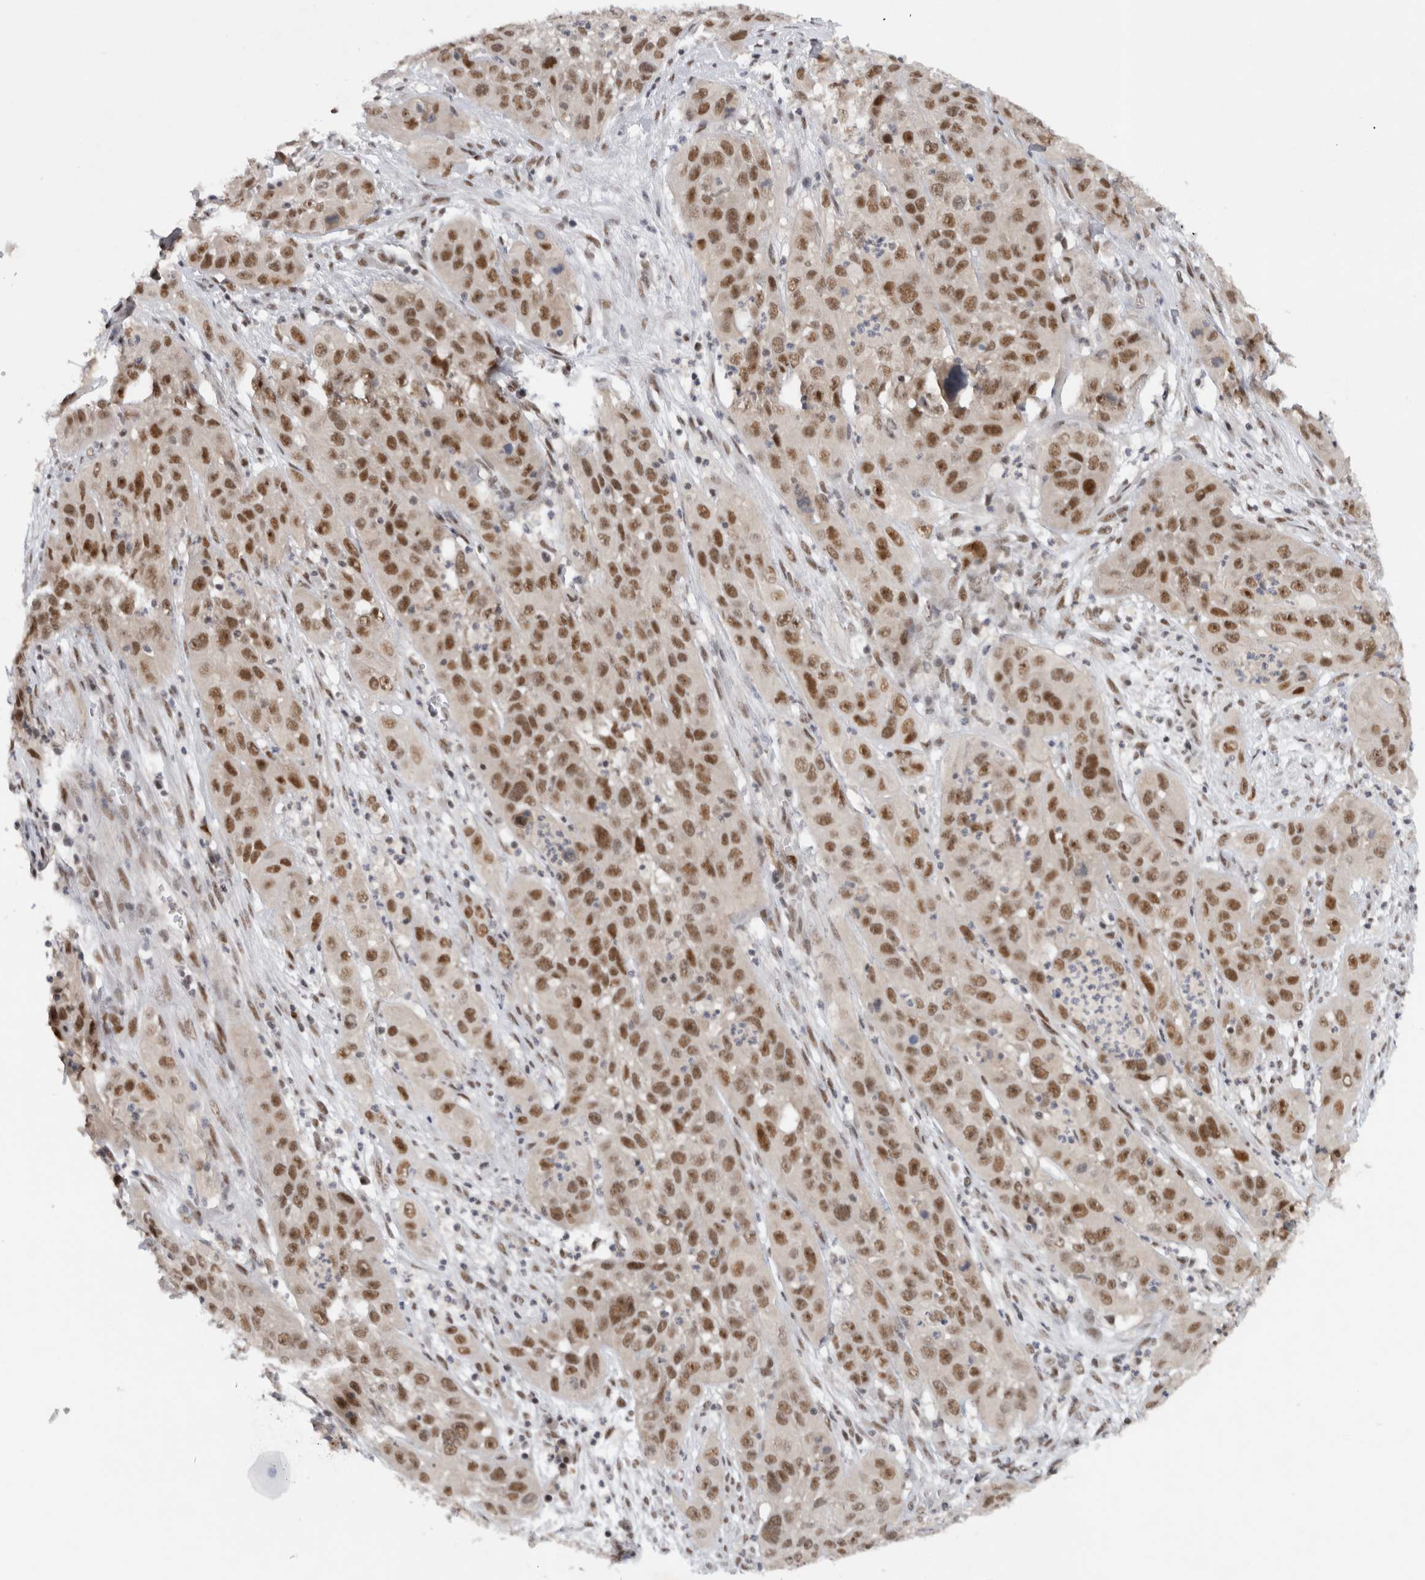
{"staining": {"intensity": "moderate", "quantity": ">75%", "location": "nuclear"}, "tissue": "cervical cancer", "cell_type": "Tumor cells", "image_type": "cancer", "snomed": [{"axis": "morphology", "description": "Squamous cell carcinoma, NOS"}, {"axis": "topography", "description": "Cervix"}], "caption": "An image of squamous cell carcinoma (cervical) stained for a protein reveals moderate nuclear brown staining in tumor cells. (brown staining indicates protein expression, while blue staining denotes nuclei).", "gene": "HESX1", "patient": {"sex": "female", "age": 32}}